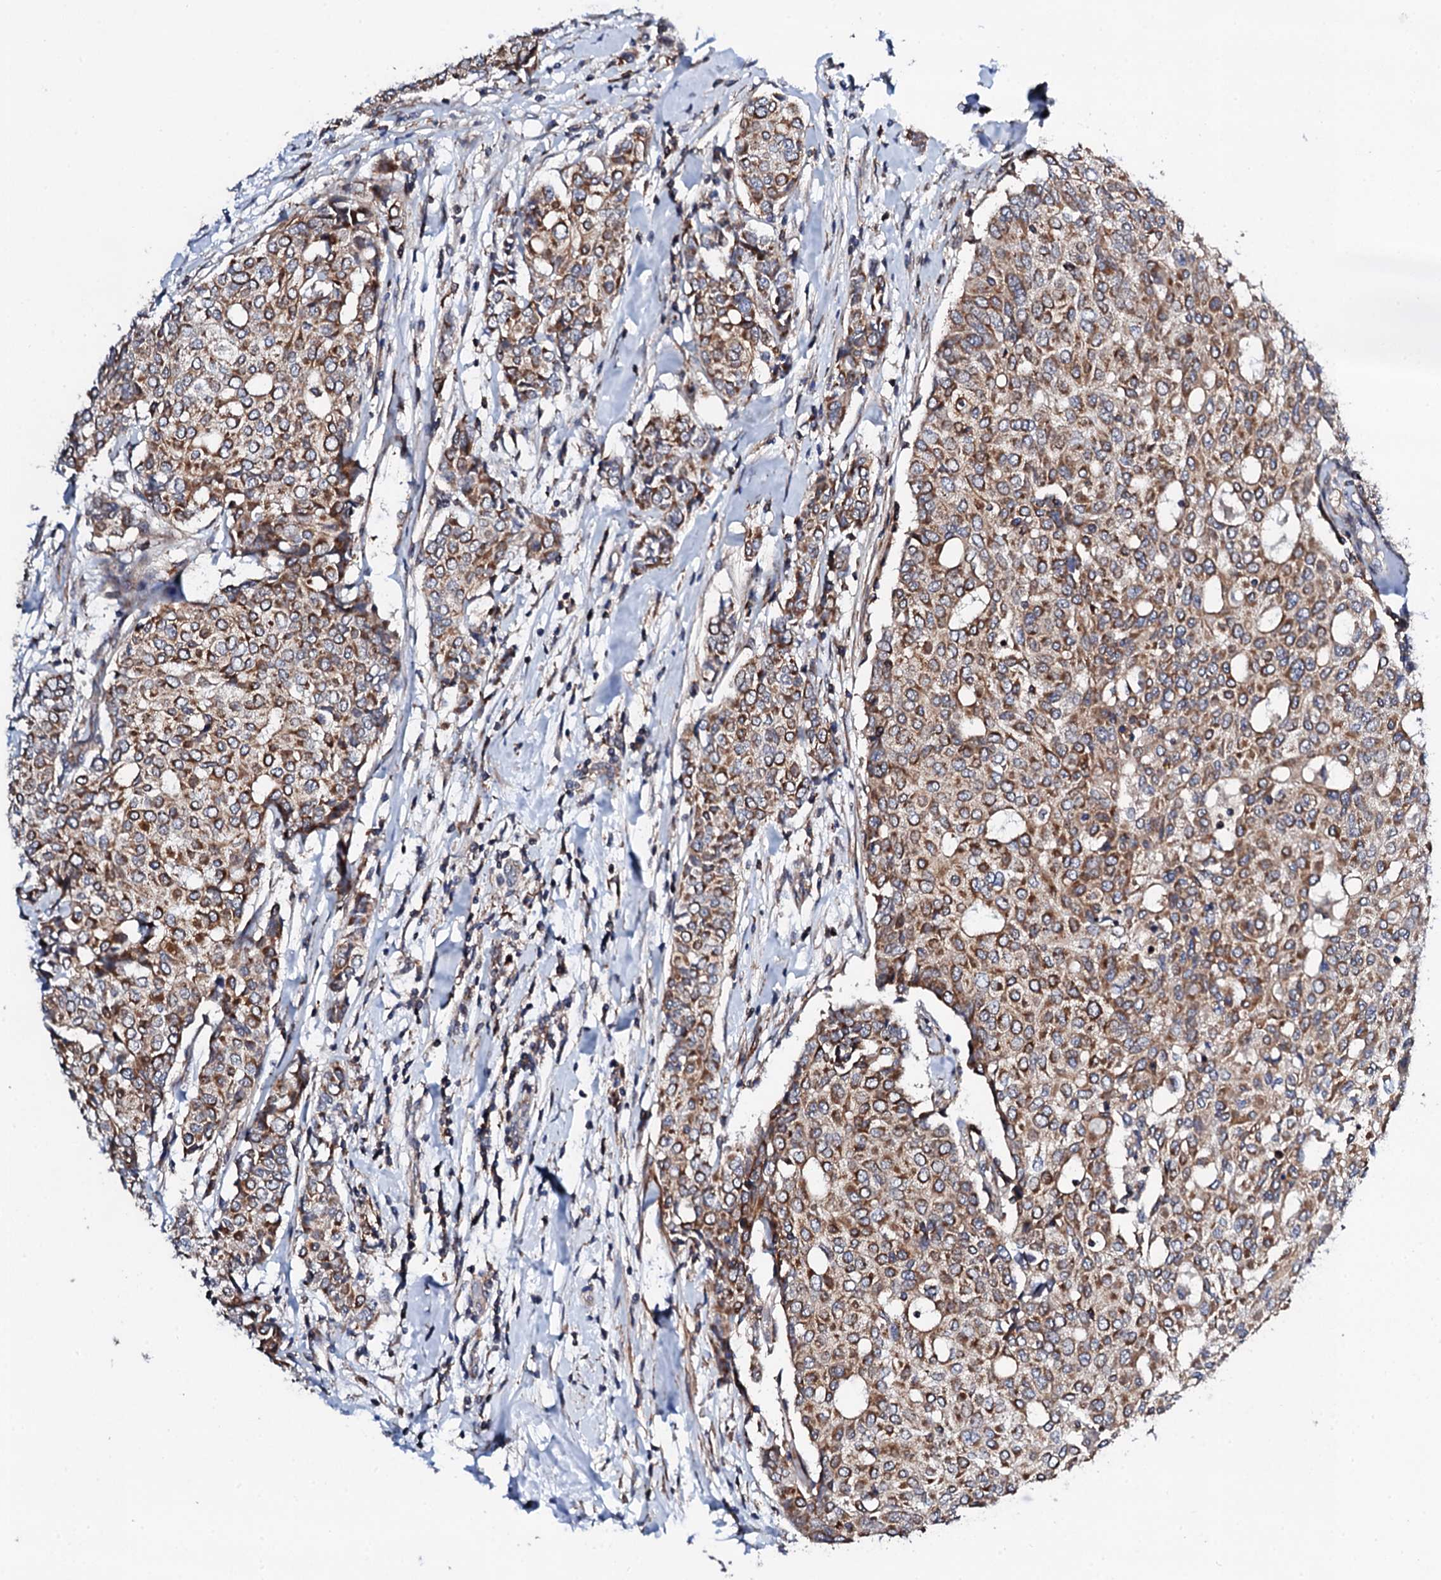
{"staining": {"intensity": "moderate", "quantity": ">75%", "location": "cytoplasmic/membranous"}, "tissue": "breast cancer", "cell_type": "Tumor cells", "image_type": "cancer", "snomed": [{"axis": "morphology", "description": "Lobular carcinoma"}, {"axis": "topography", "description": "Breast"}], "caption": "Tumor cells exhibit medium levels of moderate cytoplasmic/membranous positivity in approximately >75% of cells in human breast cancer (lobular carcinoma).", "gene": "COG4", "patient": {"sex": "female", "age": 51}}